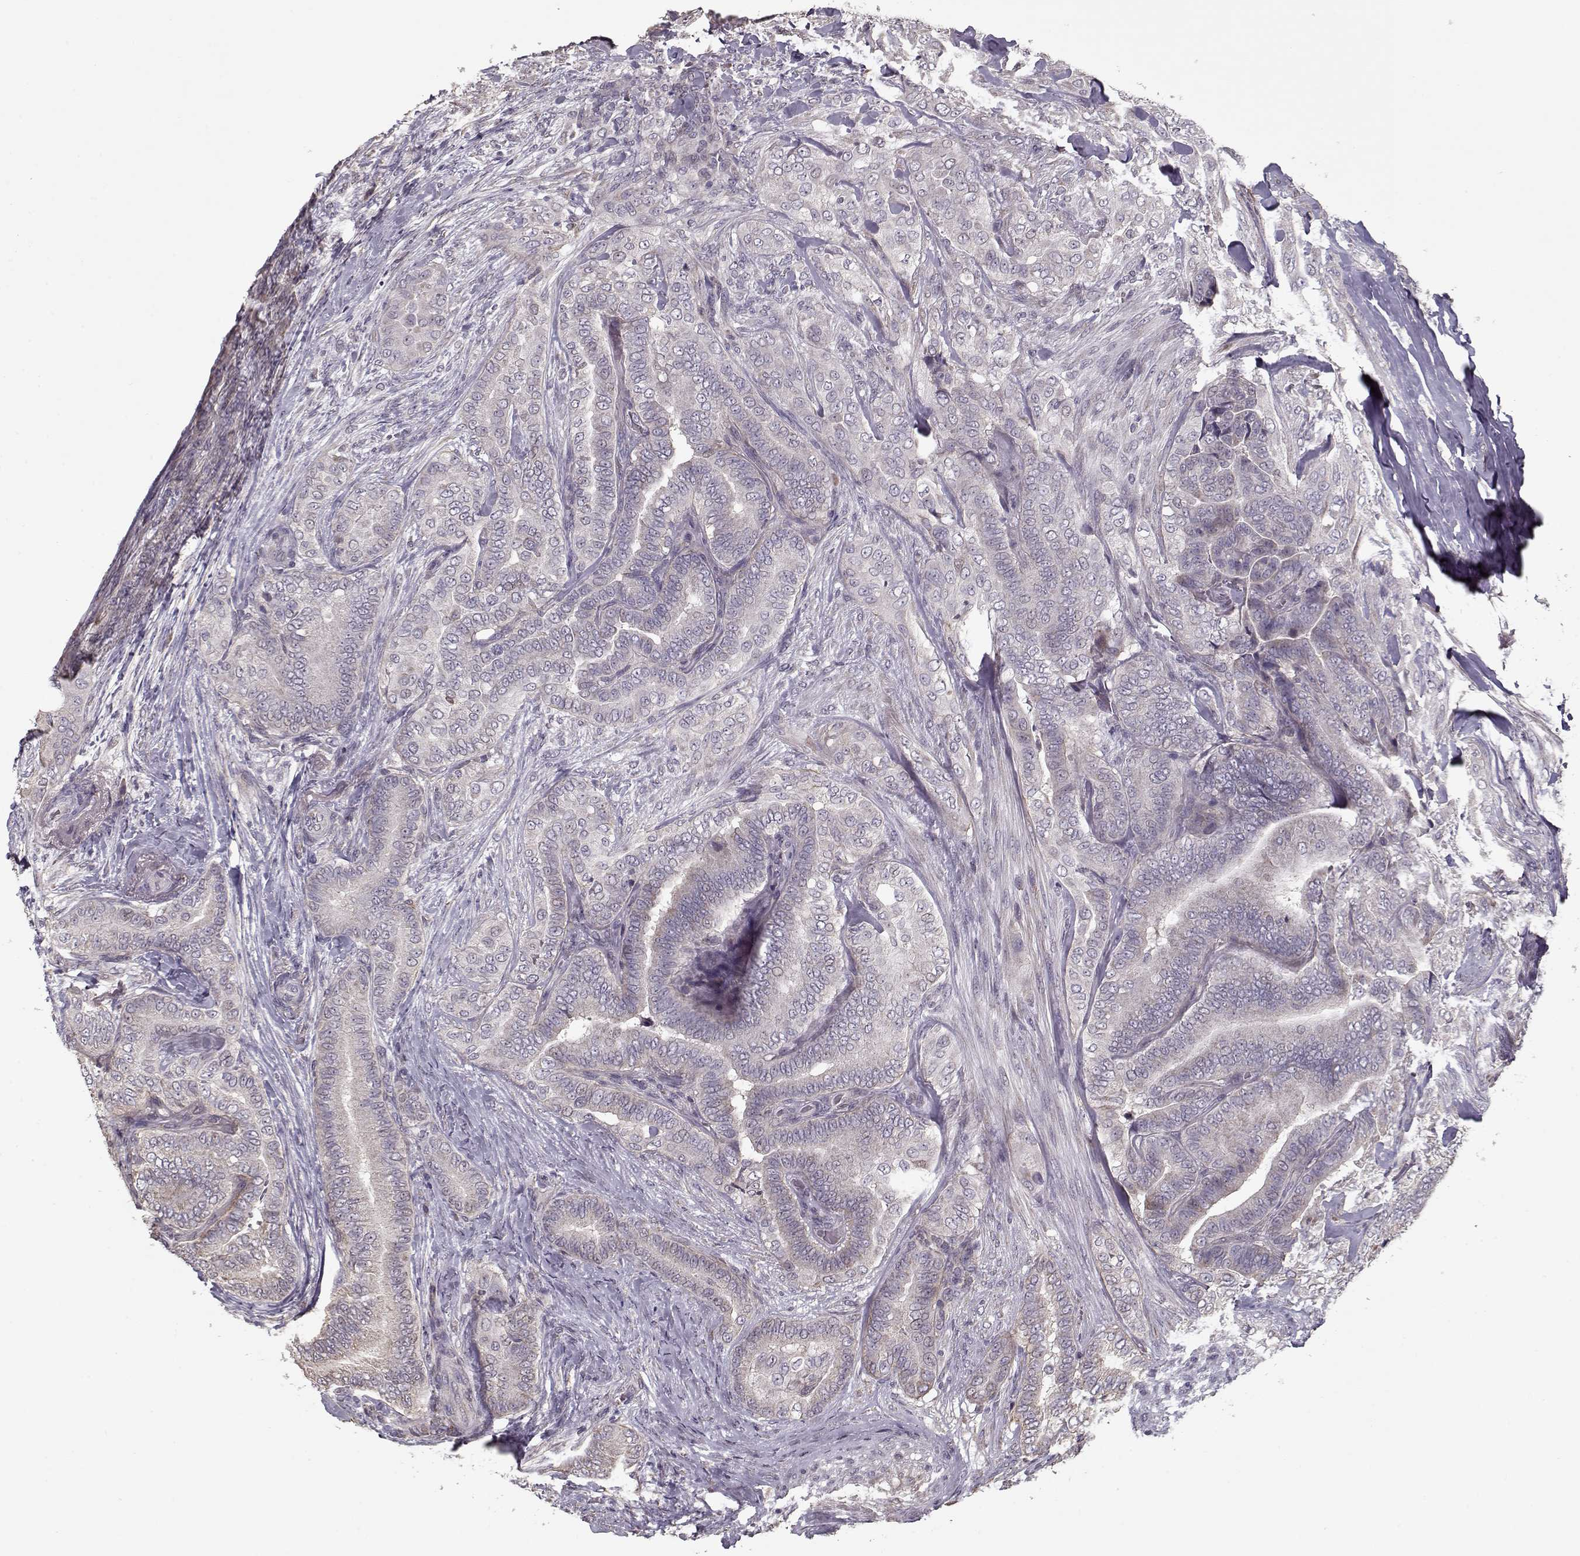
{"staining": {"intensity": "negative", "quantity": "none", "location": "none"}, "tissue": "thyroid cancer", "cell_type": "Tumor cells", "image_type": "cancer", "snomed": [{"axis": "morphology", "description": "Papillary adenocarcinoma, NOS"}, {"axis": "topography", "description": "Thyroid gland"}], "caption": "The photomicrograph exhibits no staining of tumor cells in thyroid cancer. The staining was performed using DAB (3,3'-diaminobenzidine) to visualize the protein expression in brown, while the nuclei were stained in blue with hematoxylin (Magnification: 20x).", "gene": "LAMA2", "patient": {"sex": "male", "age": 61}}